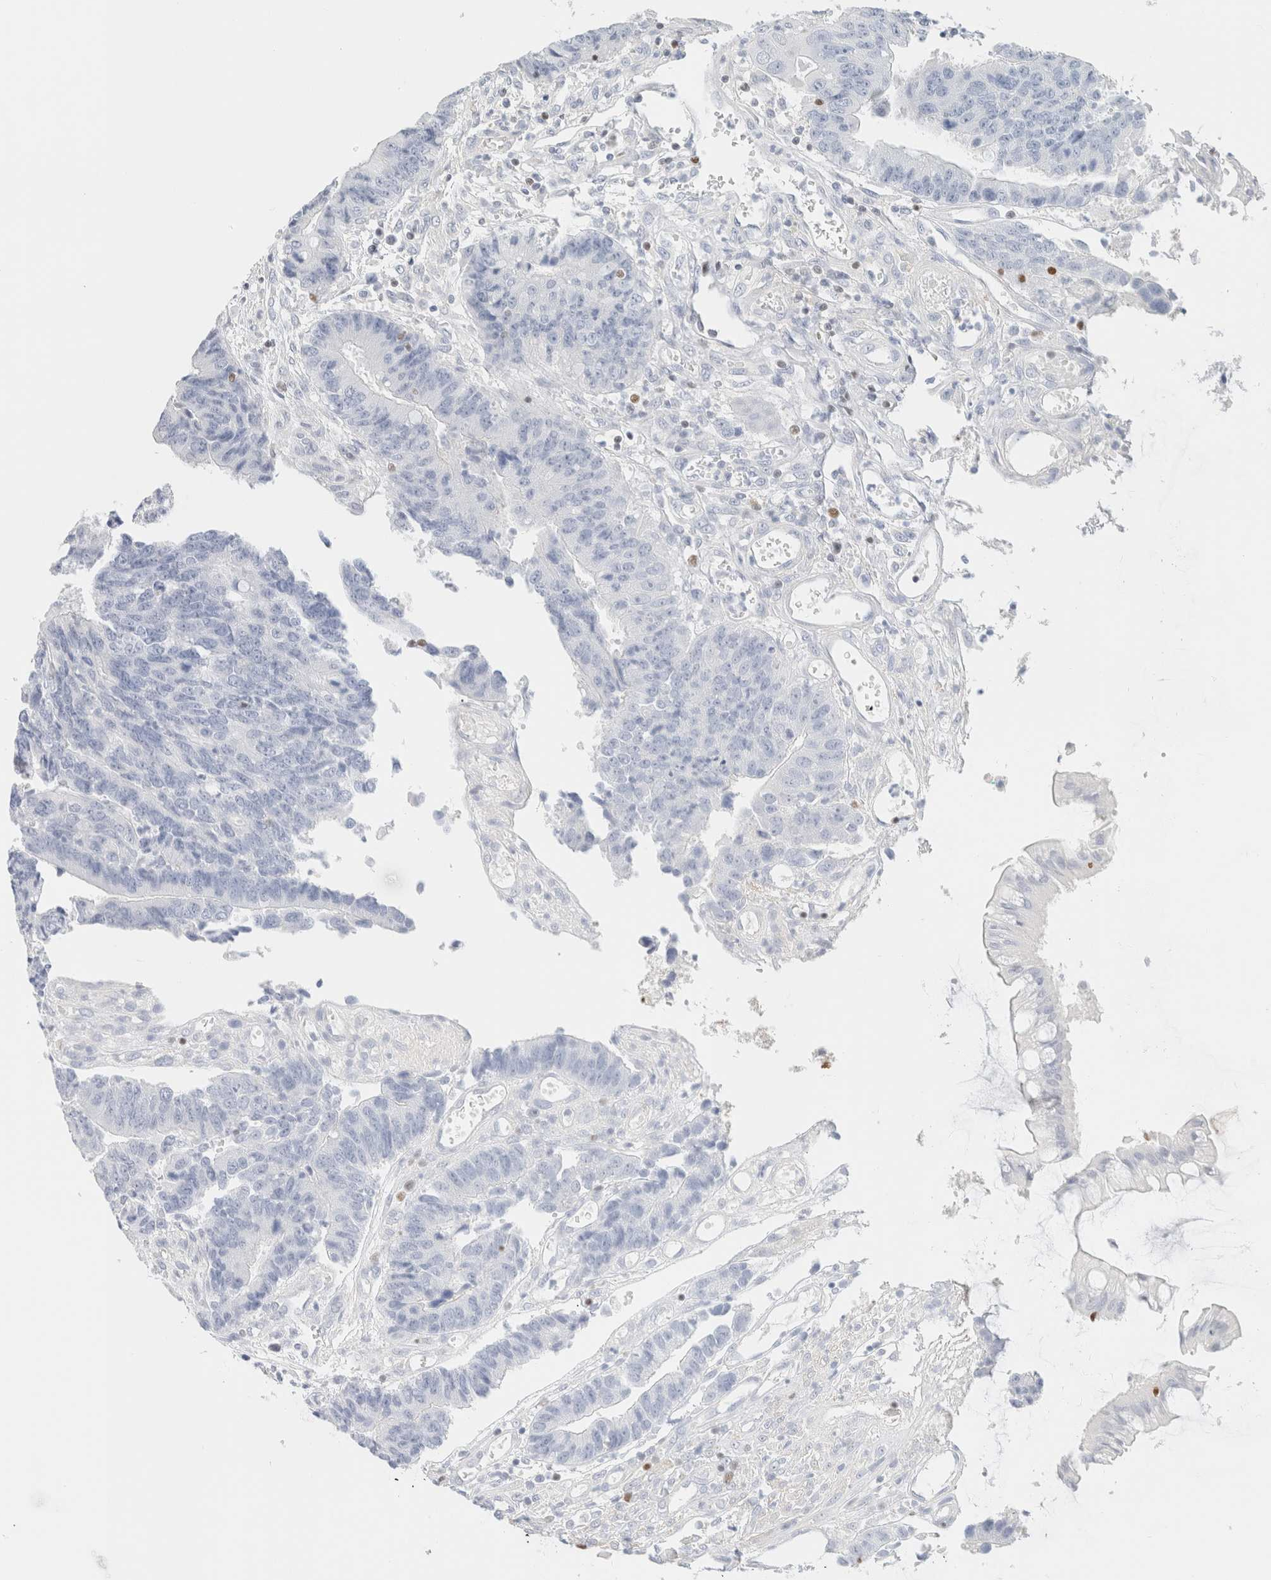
{"staining": {"intensity": "negative", "quantity": "none", "location": "none"}, "tissue": "colorectal cancer", "cell_type": "Tumor cells", "image_type": "cancer", "snomed": [{"axis": "morphology", "description": "Adenocarcinoma, NOS"}, {"axis": "topography", "description": "Rectum"}], "caption": "Immunohistochemistry (IHC) of human adenocarcinoma (colorectal) exhibits no staining in tumor cells.", "gene": "IKZF3", "patient": {"sex": "male", "age": 84}}